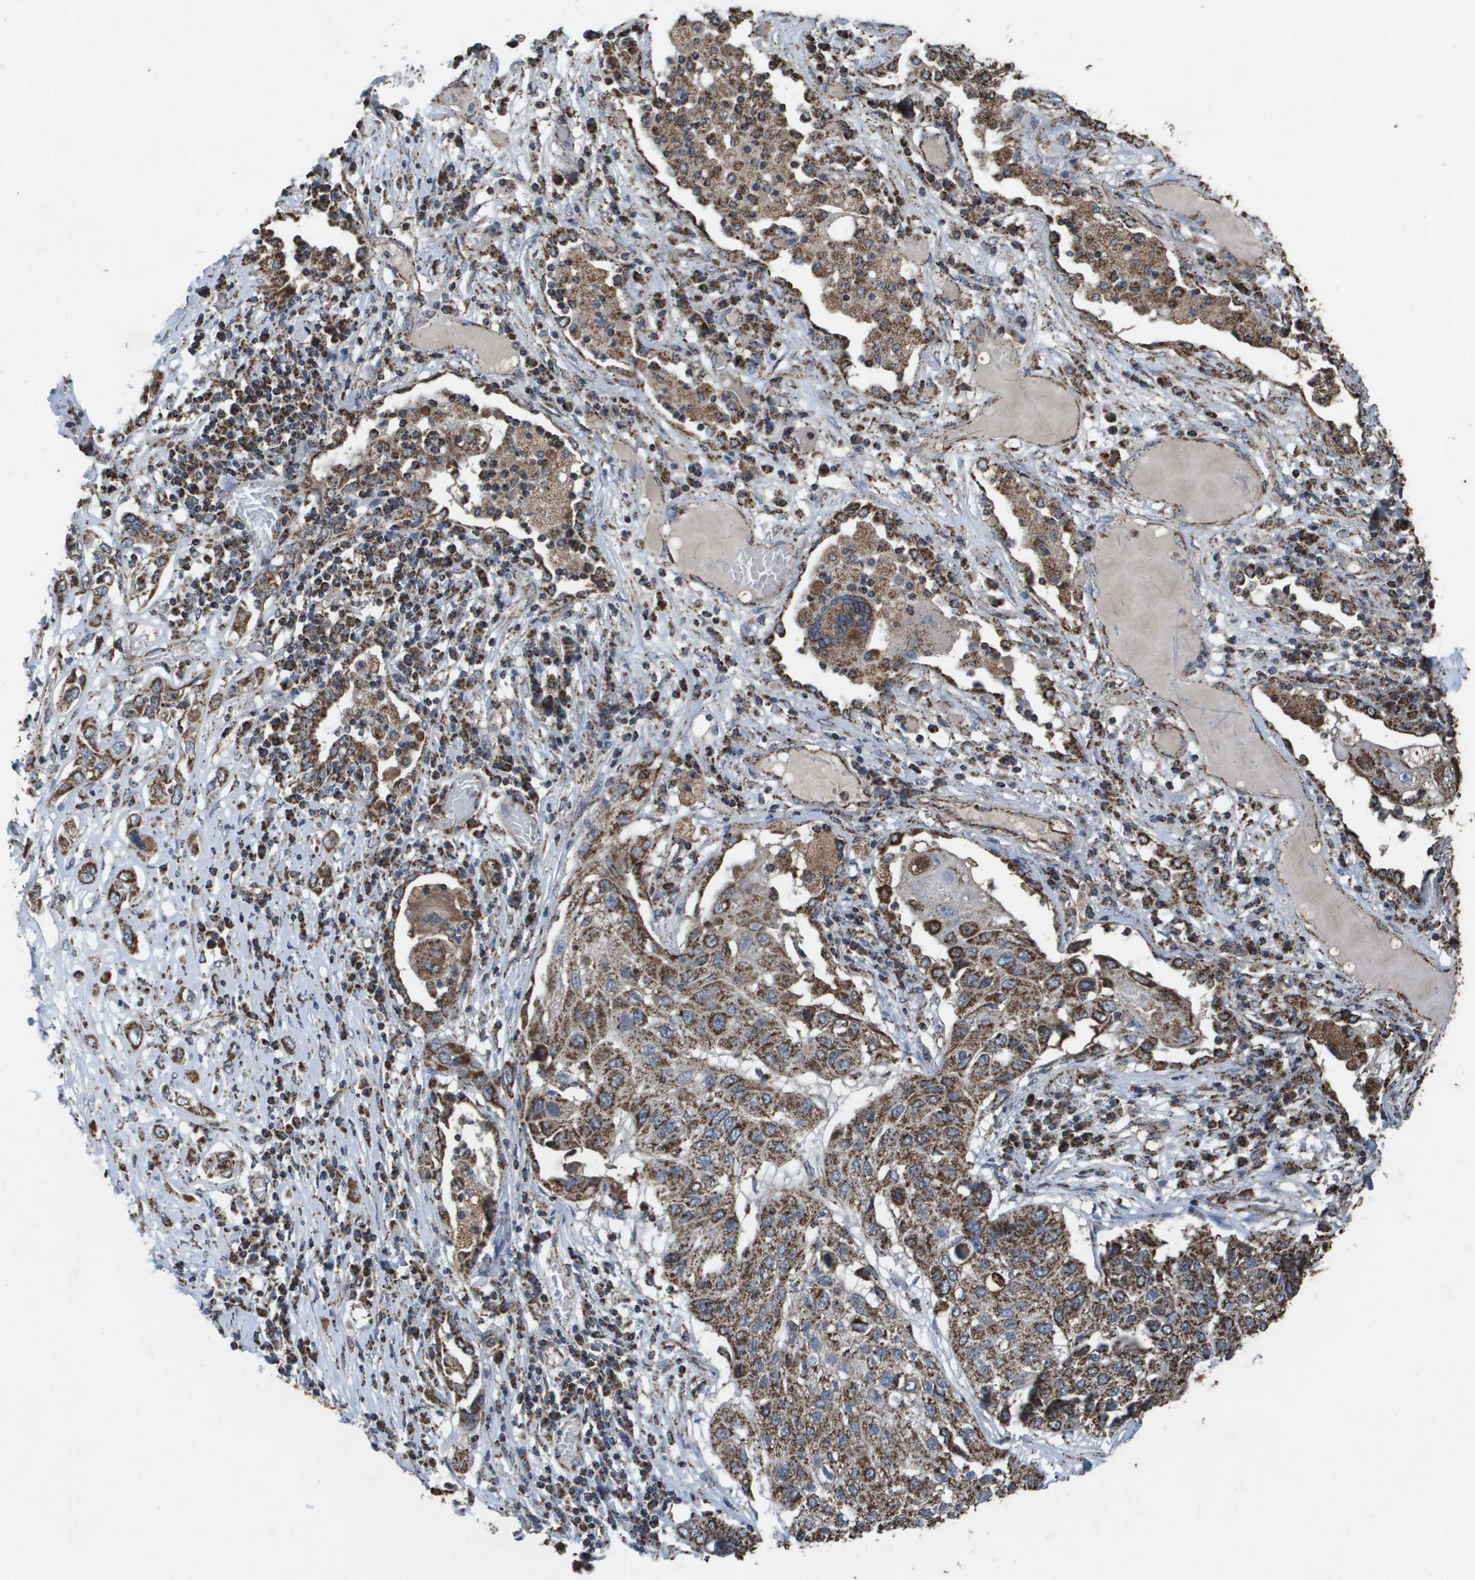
{"staining": {"intensity": "strong", "quantity": ">75%", "location": "cytoplasmic/membranous"}, "tissue": "lung cancer", "cell_type": "Tumor cells", "image_type": "cancer", "snomed": [{"axis": "morphology", "description": "Squamous cell carcinoma, NOS"}, {"axis": "topography", "description": "Lung"}], "caption": "Immunohistochemical staining of squamous cell carcinoma (lung) demonstrates high levels of strong cytoplasmic/membranous staining in about >75% of tumor cells.", "gene": "HSPE1", "patient": {"sex": "male", "age": 71}}